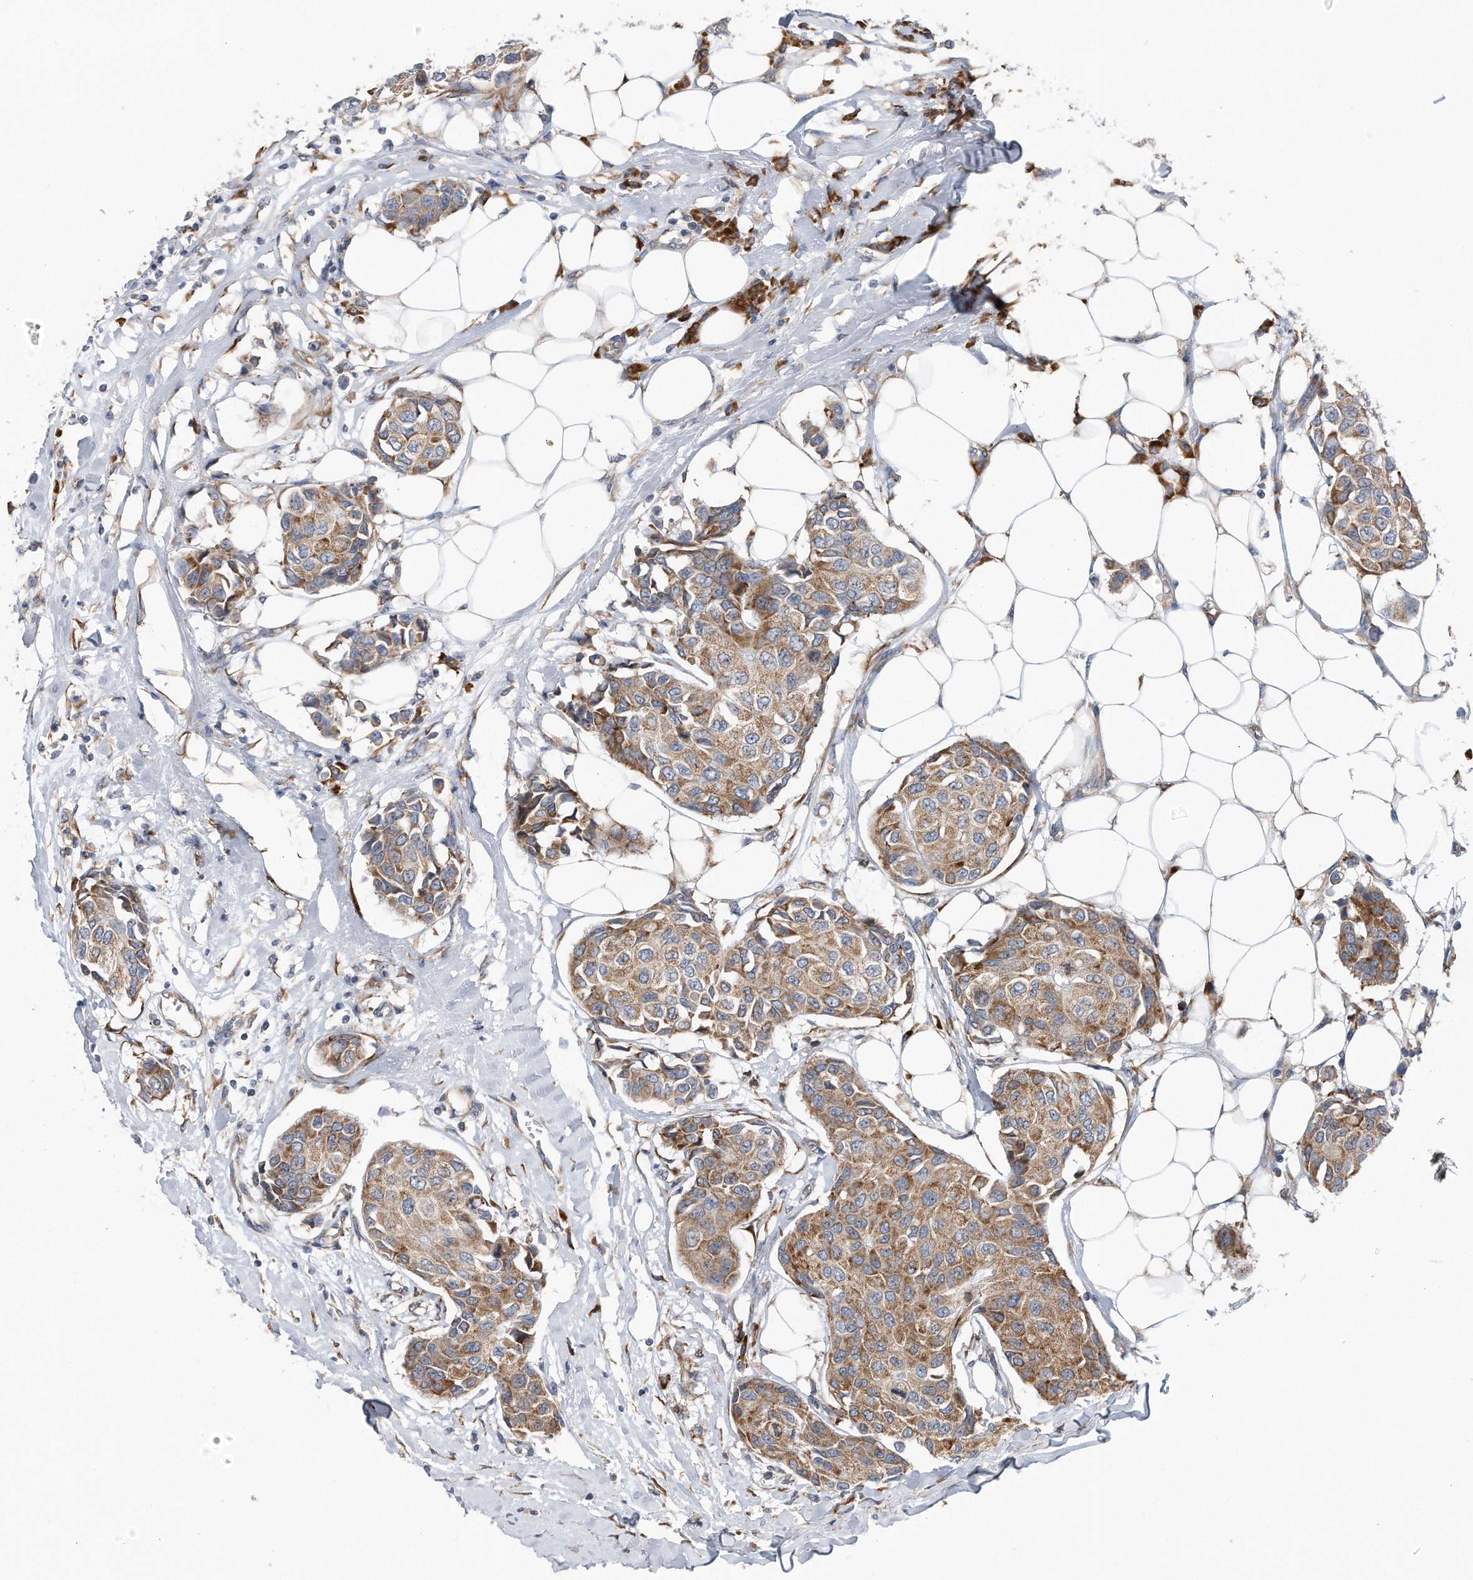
{"staining": {"intensity": "moderate", "quantity": ">75%", "location": "cytoplasmic/membranous"}, "tissue": "breast cancer", "cell_type": "Tumor cells", "image_type": "cancer", "snomed": [{"axis": "morphology", "description": "Duct carcinoma"}, {"axis": "topography", "description": "Breast"}], "caption": "Invasive ductal carcinoma (breast) stained for a protein (brown) exhibits moderate cytoplasmic/membranous positive staining in about >75% of tumor cells.", "gene": "RPL26L1", "patient": {"sex": "female", "age": 80}}